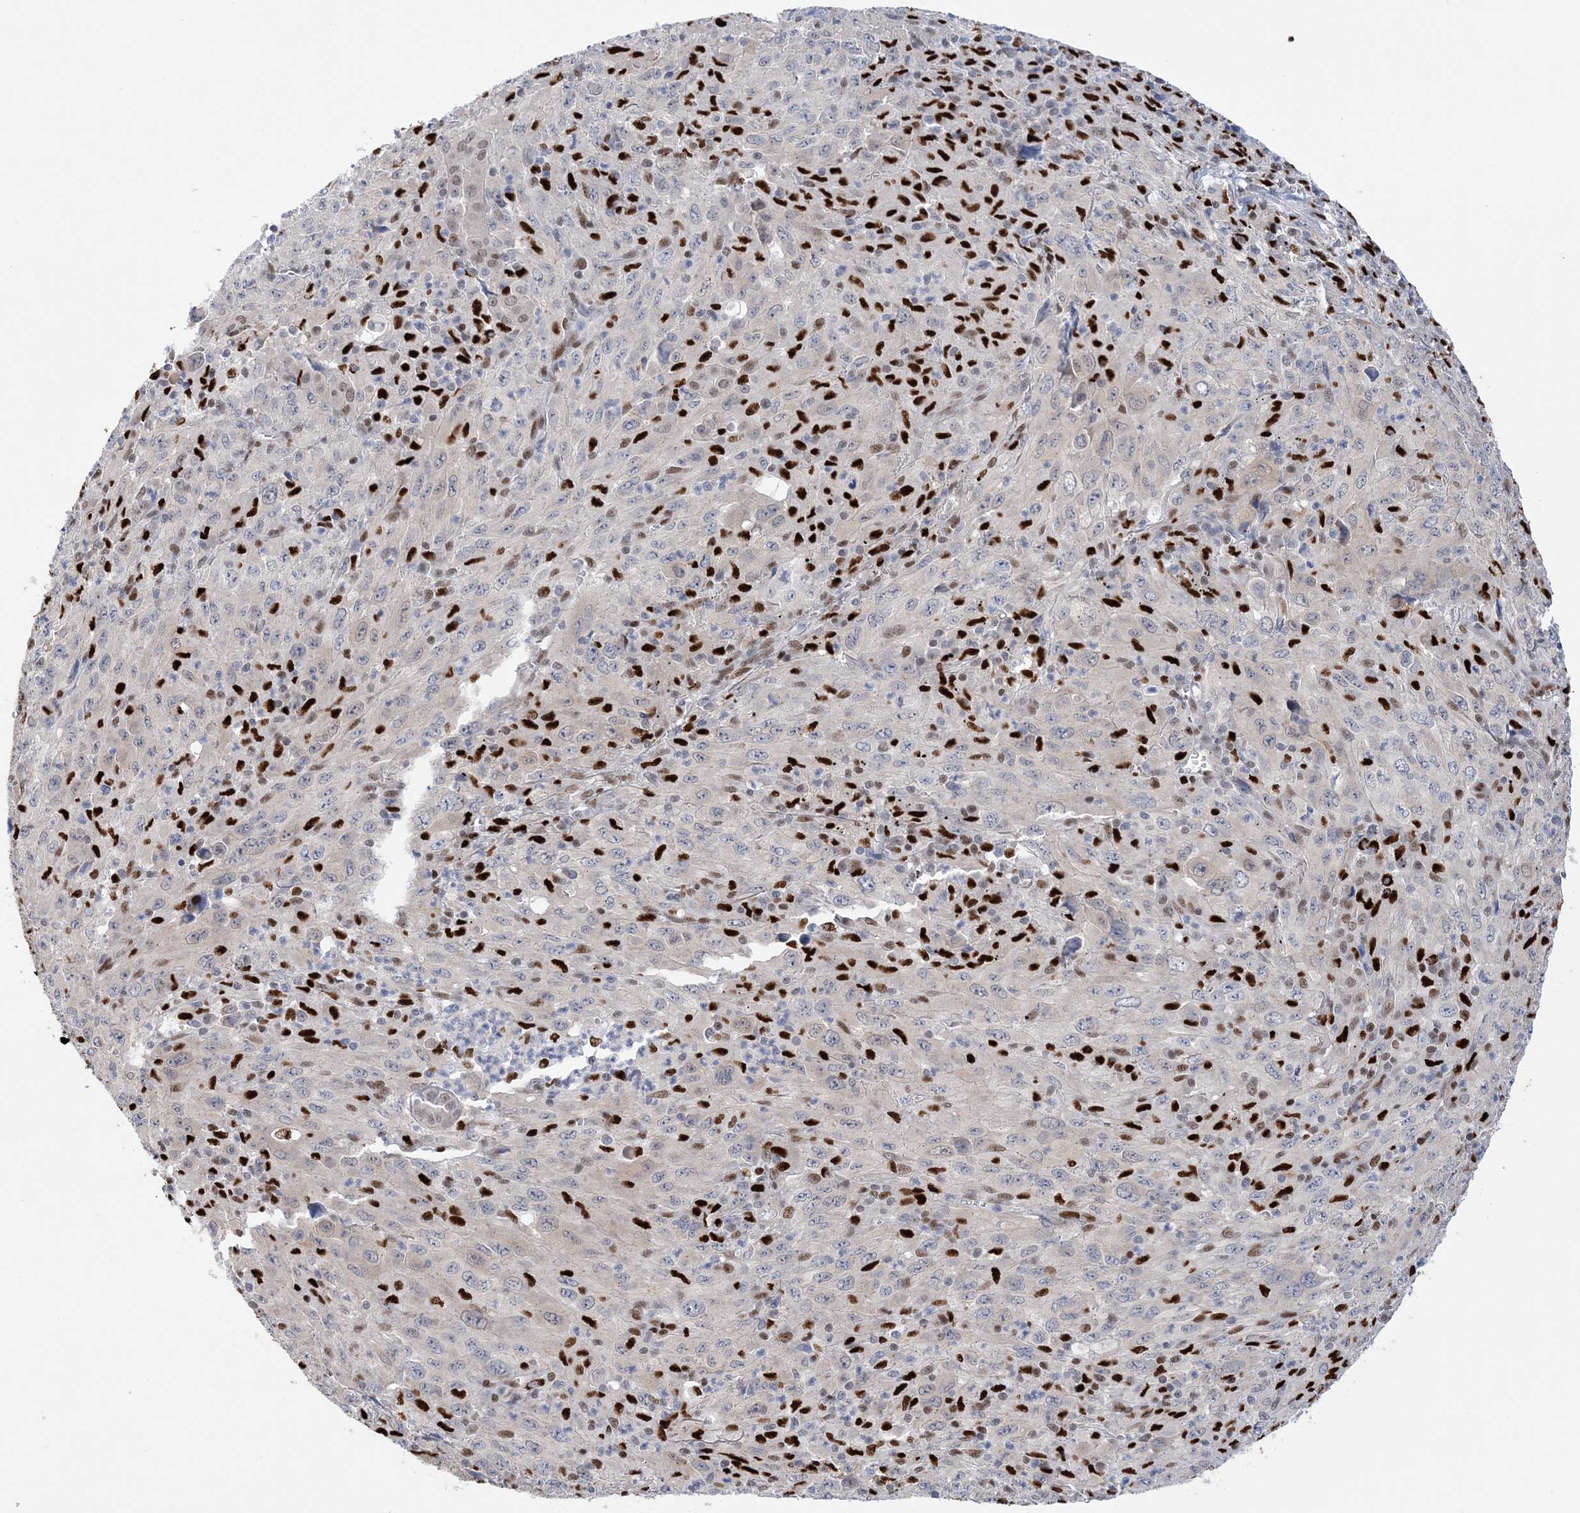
{"staining": {"intensity": "negative", "quantity": "none", "location": "none"}, "tissue": "melanoma", "cell_type": "Tumor cells", "image_type": "cancer", "snomed": [{"axis": "morphology", "description": "Malignant melanoma, Metastatic site"}, {"axis": "topography", "description": "Skin"}], "caption": "IHC photomicrograph of human malignant melanoma (metastatic site) stained for a protein (brown), which demonstrates no staining in tumor cells.", "gene": "NIT2", "patient": {"sex": "female", "age": 56}}